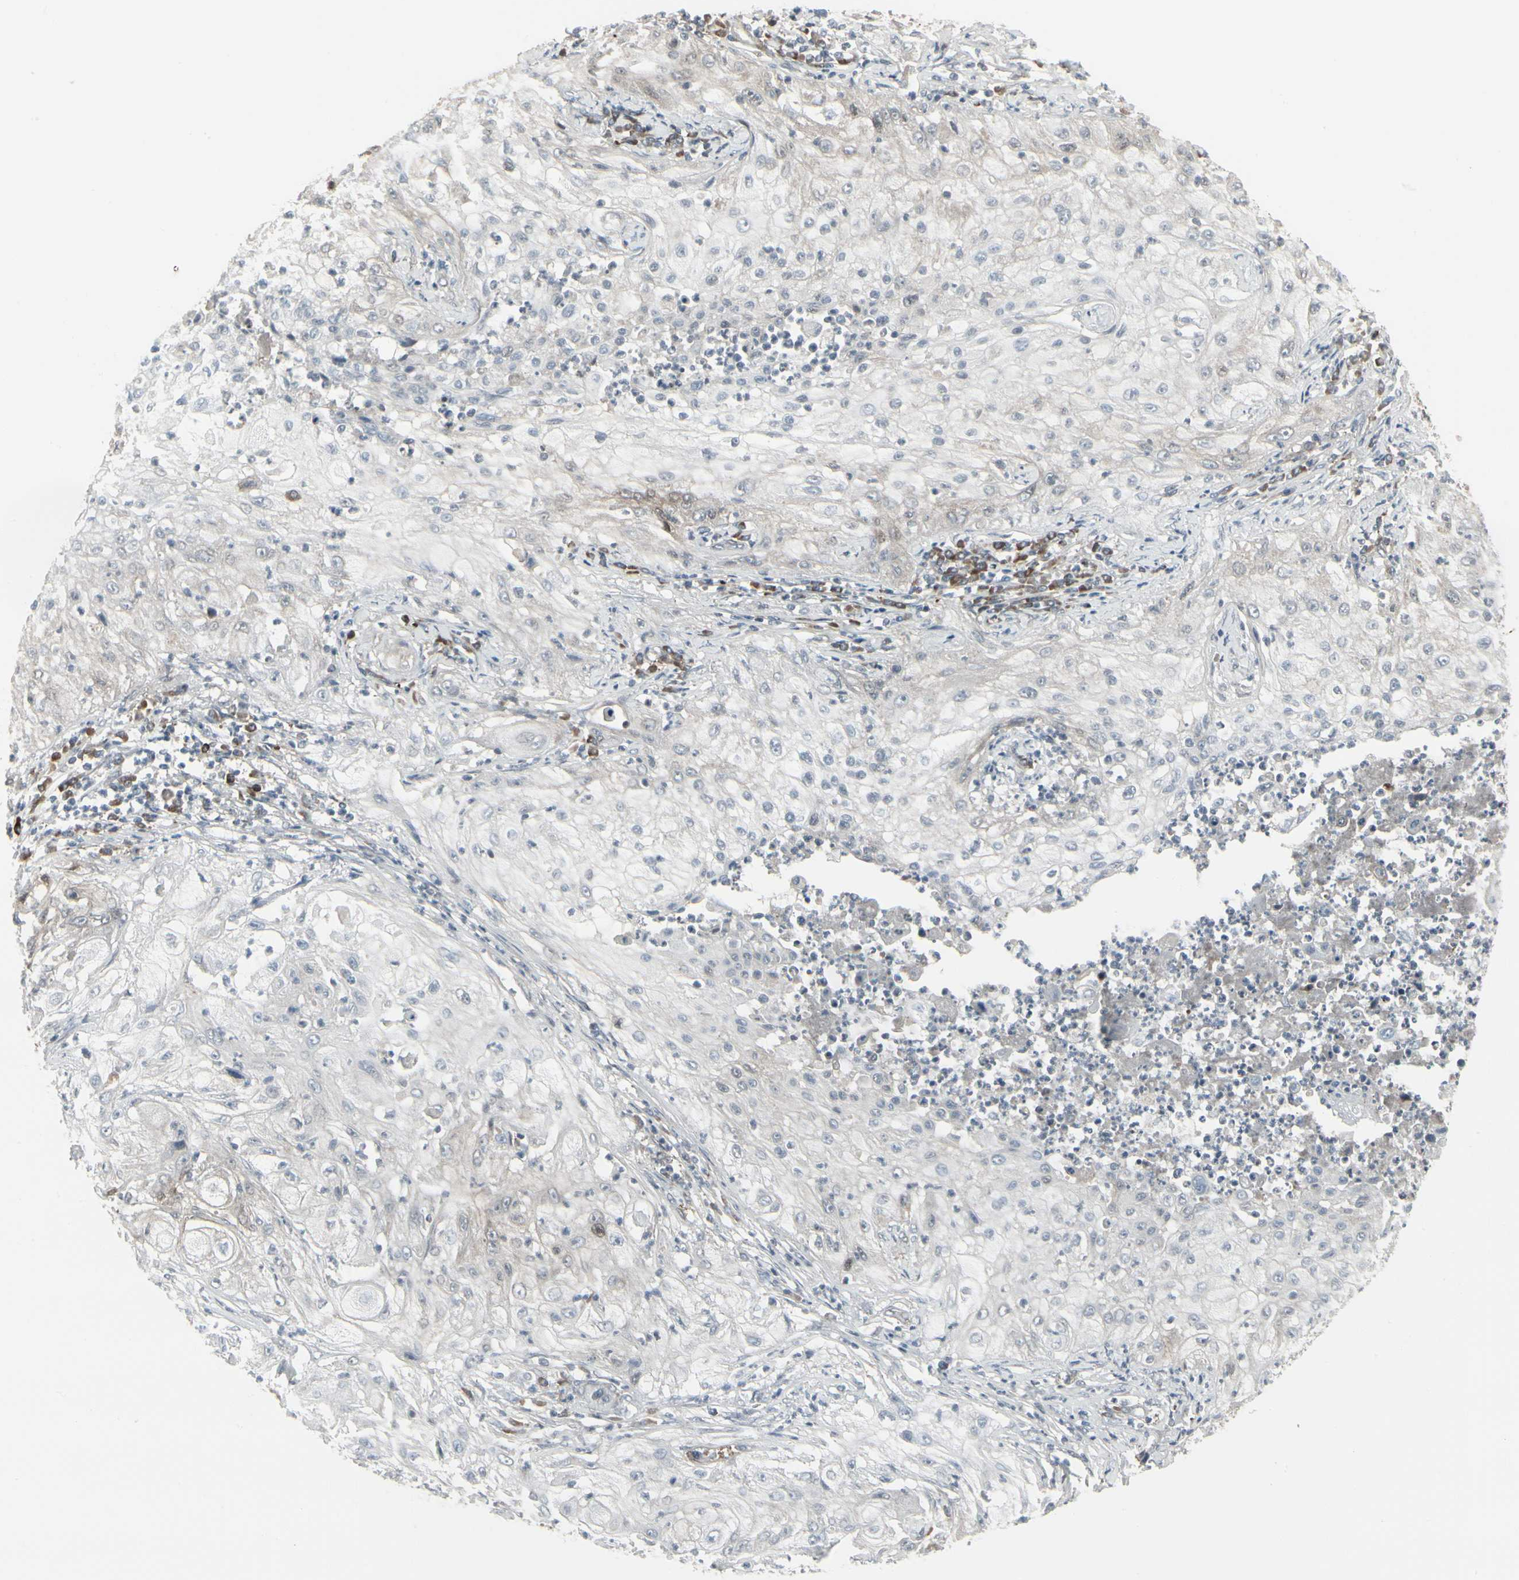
{"staining": {"intensity": "moderate", "quantity": "<25%", "location": "cytoplasmic/membranous"}, "tissue": "lung cancer", "cell_type": "Tumor cells", "image_type": "cancer", "snomed": [{"axis": "morphology", "description": "Inflammation, NOS"}, {"axis": "morphology", "description": "Squamous cell carcinoma, NOS"}, {"axis": "topography", "description": "Lymph node"}, {"axis": "topography", "description": "Soft tissue"}, {"axis": "topography", "description": "Lung"}], "caption": "Human lung squamous cell carcinoma stained with a brown dye demonstrates moderate cytoplasmic/membranous positive staining in approximately <25% of tumor cells.", "gene": "IGFBP6", "patient": {"sex": "male", "age": 66}}